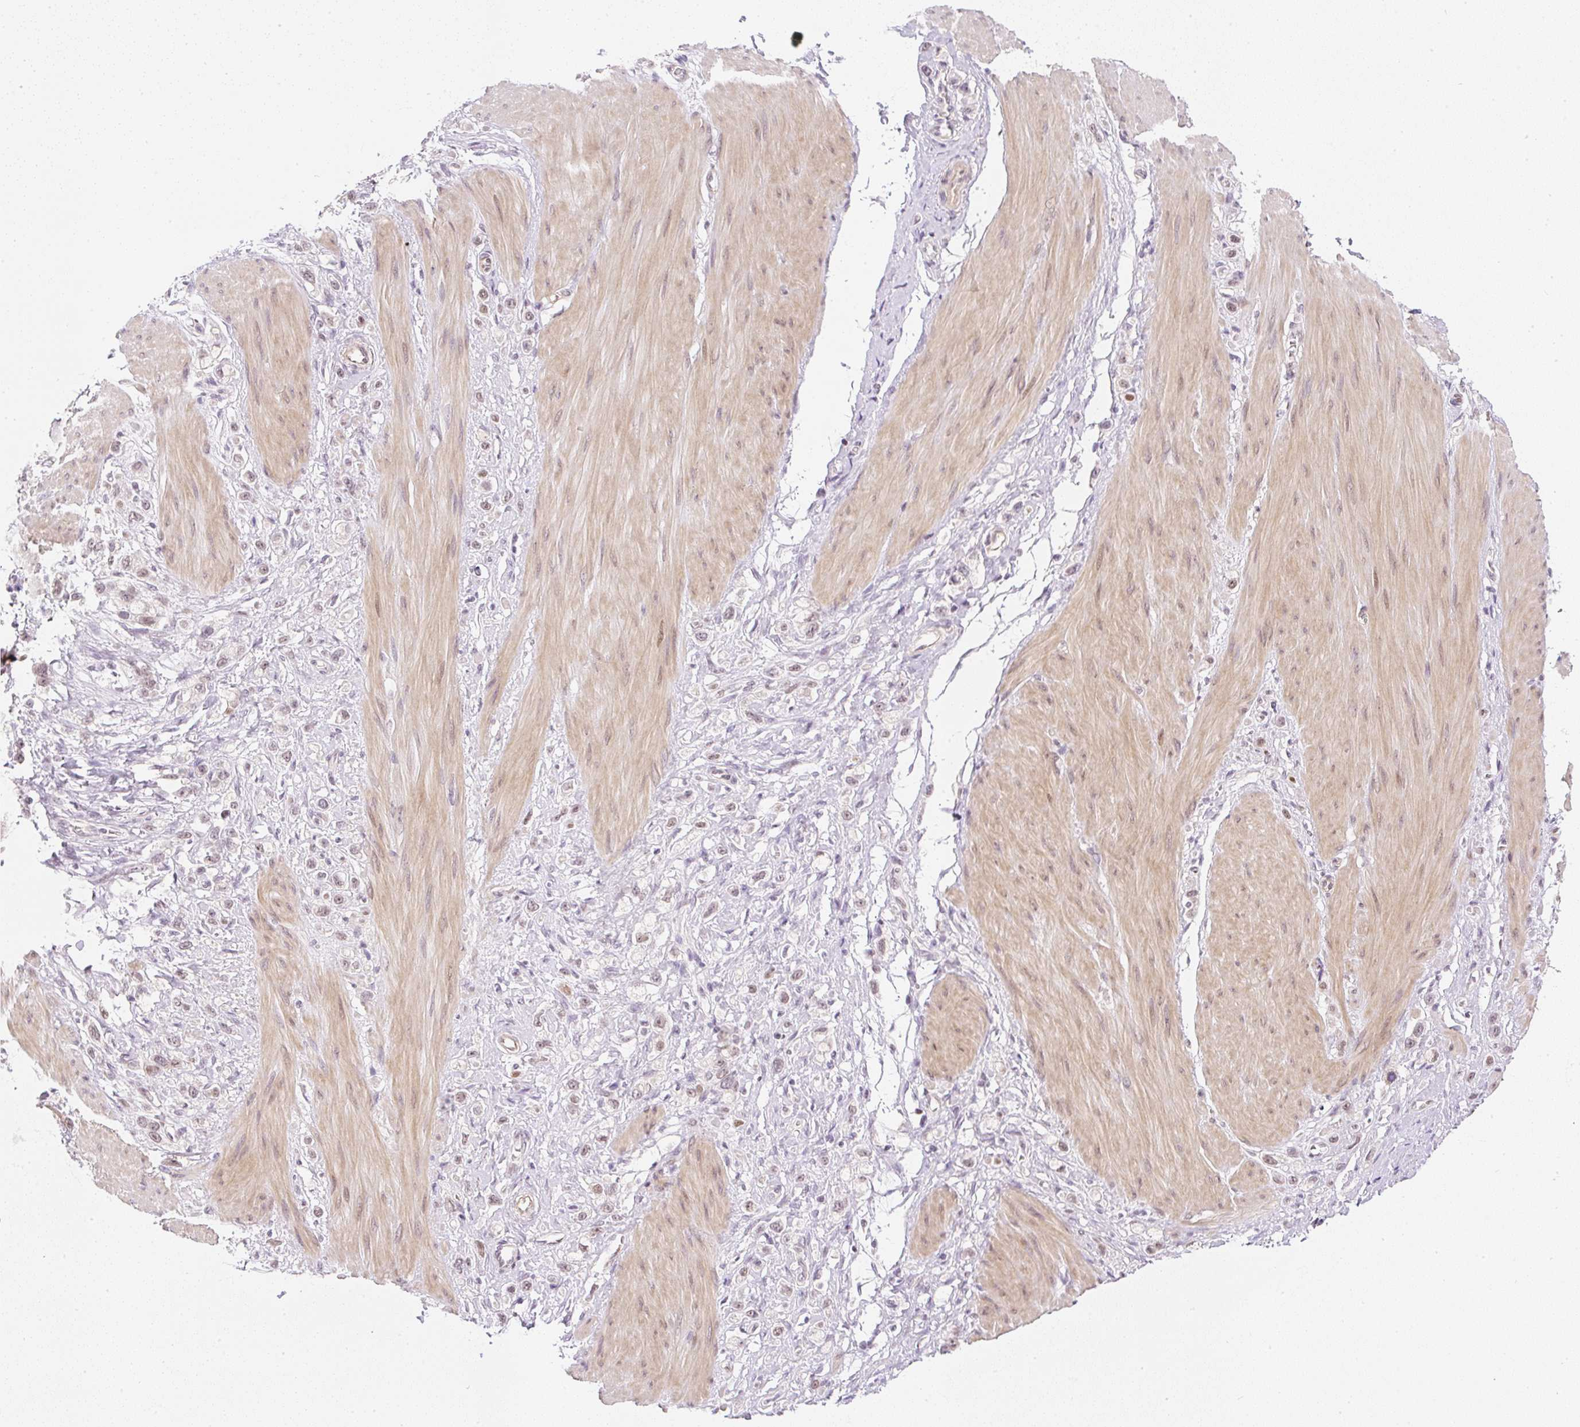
{"staining": {"intensity": "weak", "quantity": ">75%", "location": "nuclear"}, "tissue": "stomach cancer", "cell_type": "Tumor cells", "image_type": "cancer", "snomed": [{"axis": "morphology", "description": "Adenocarcinoma, NOS"}, {"axis": "topography", "description": "Stomach"}], "caption": "Human stomach cancer (adenocarcinoma) stained for a protein (brown) displays weak nuclear positive staining in approximately >75% of tumor cells.", "gene": "DPPA4", "patient": {"sex": "female", "age": 65}}